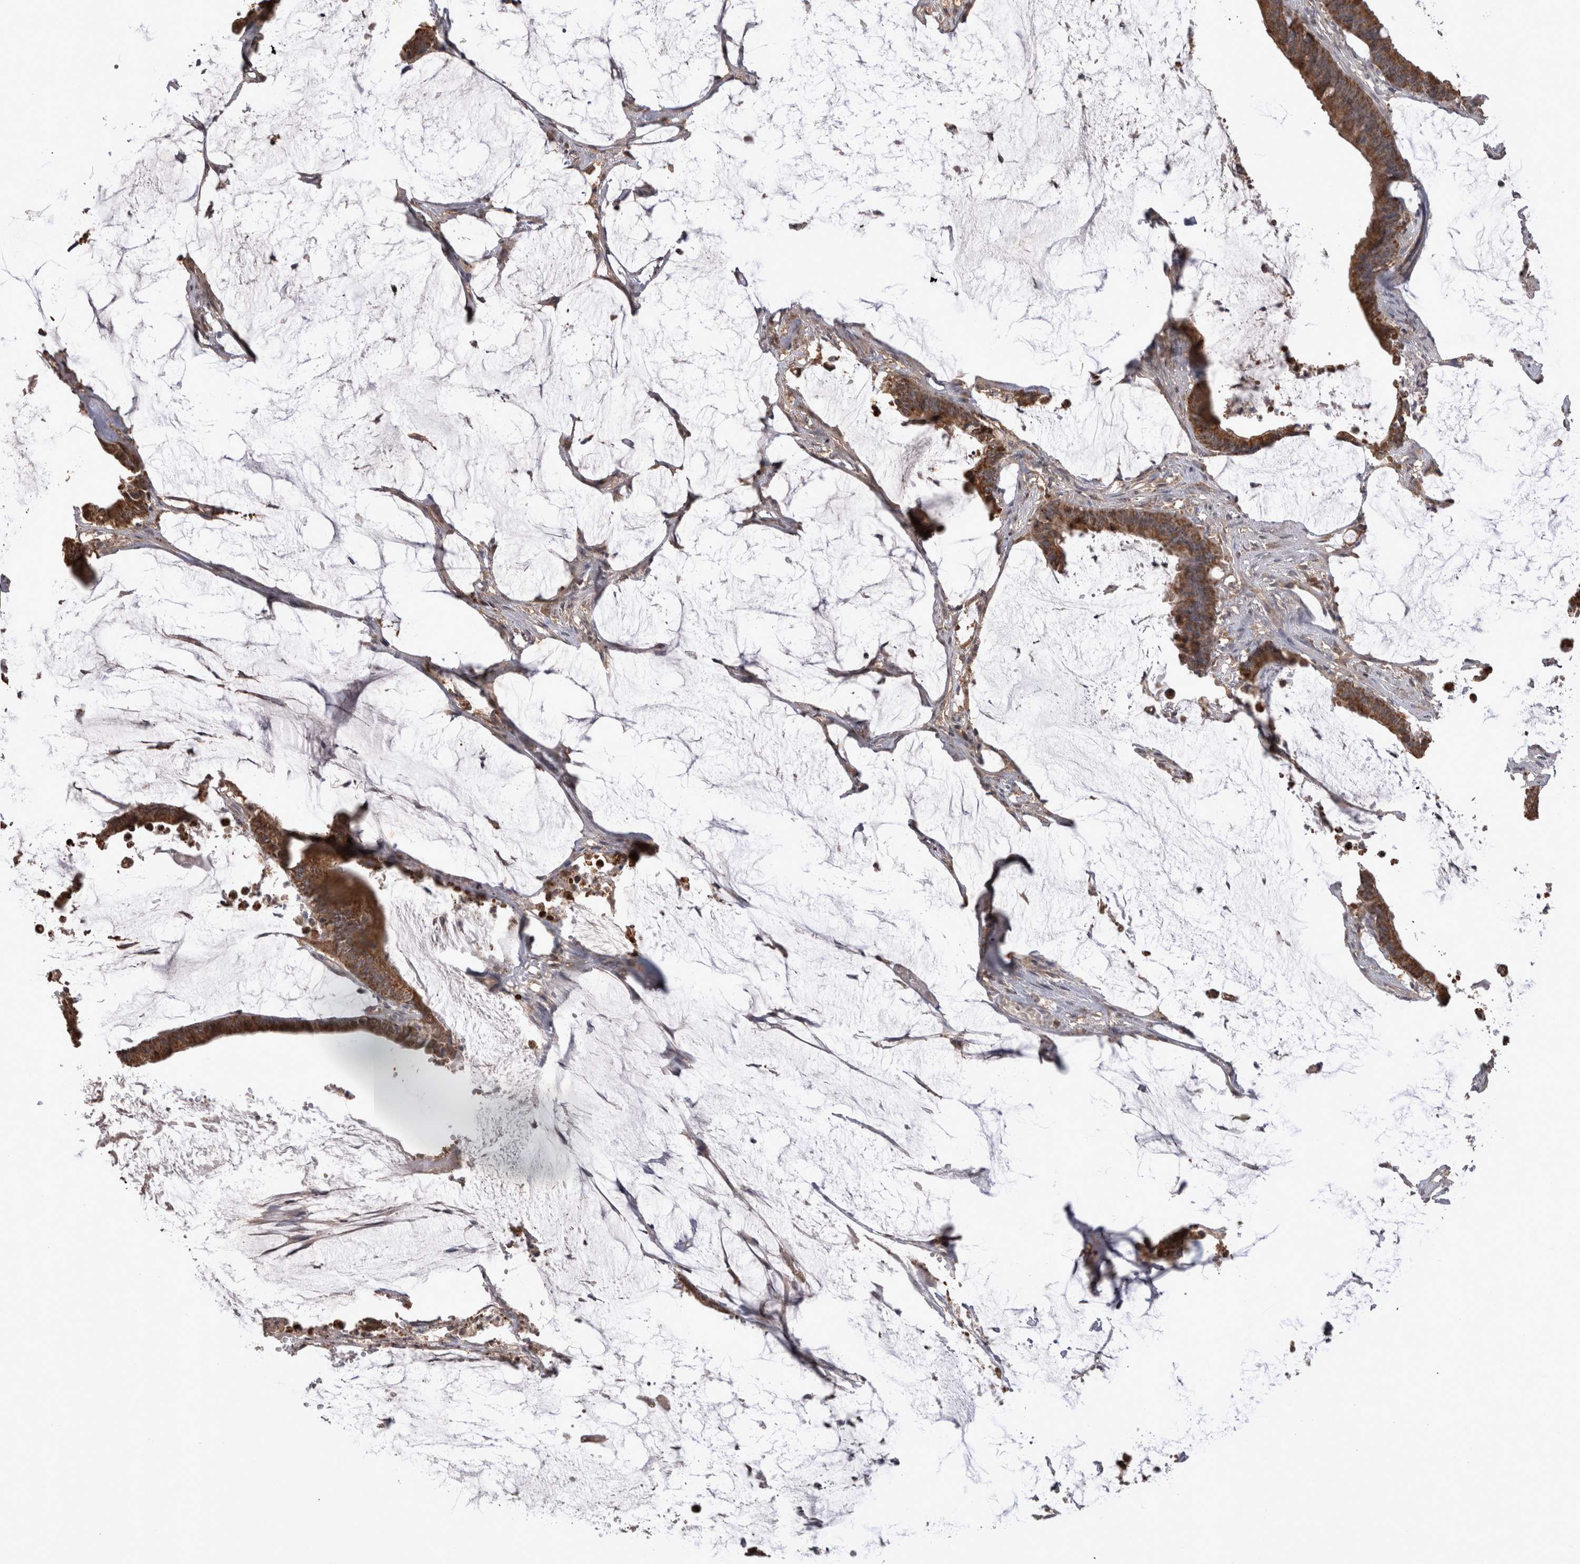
{"staining": {"intensity": "moderate", "quantity": ">75%", "location": "cytoplasmic/membranous"}, "tissue": "colorectal cancer", "cell_type": "Tumor cells", "image_type": "cancer", "snomed": [{"axis": "morphology", "description": "Adenocarcinoma, NOS"}, {"axis": "topography", "description": "Rectum"}], "caption": "Immunohistochemistry photomicrograph of colorectal cancer stained for a protein (brown), which shows medium levels of moderate cytoplasmic/membranous positivity in about >75% of tumor cells.", "gene": "PREP", "patient": {"sex": "female", "age": 66}}